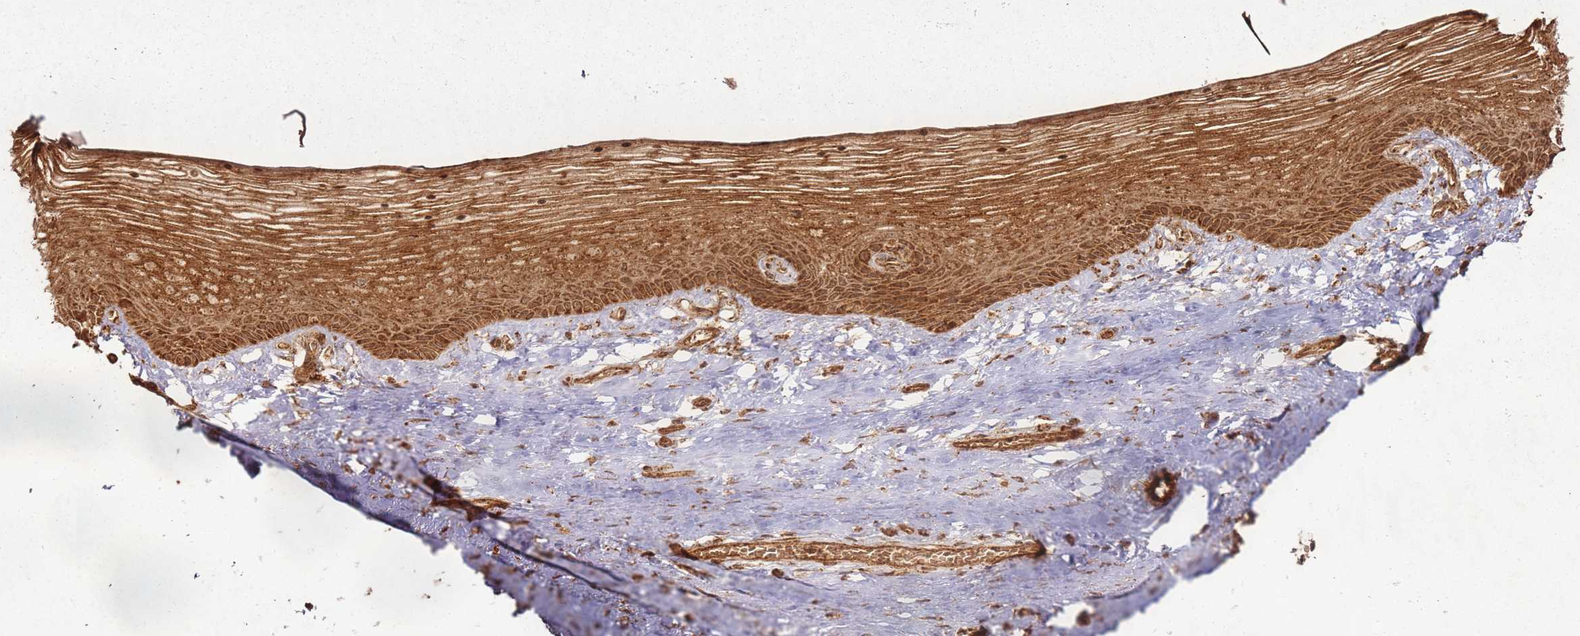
{"staining": {"intensity": "strong", "quantity": ">75%", "location": "cytoplasmic/membranous"}, "tissue": "vagina", "cell_type": "Squamous epithelial cells", "image_type": "normal", "snomed": [{"axis": "morphology", "description": "Normal tissue, NOS"}, {"axis": "topography", "description": "Vagina"}], "caption": "IHC image of benign vagina stained for a protein (brown), which reveals high levels of strong cytoplasmic/membranous expression in about >75% of squamous epithelial cells.", "gene": "MRPS6", "patient": {"sex": "female", "age": 46}}